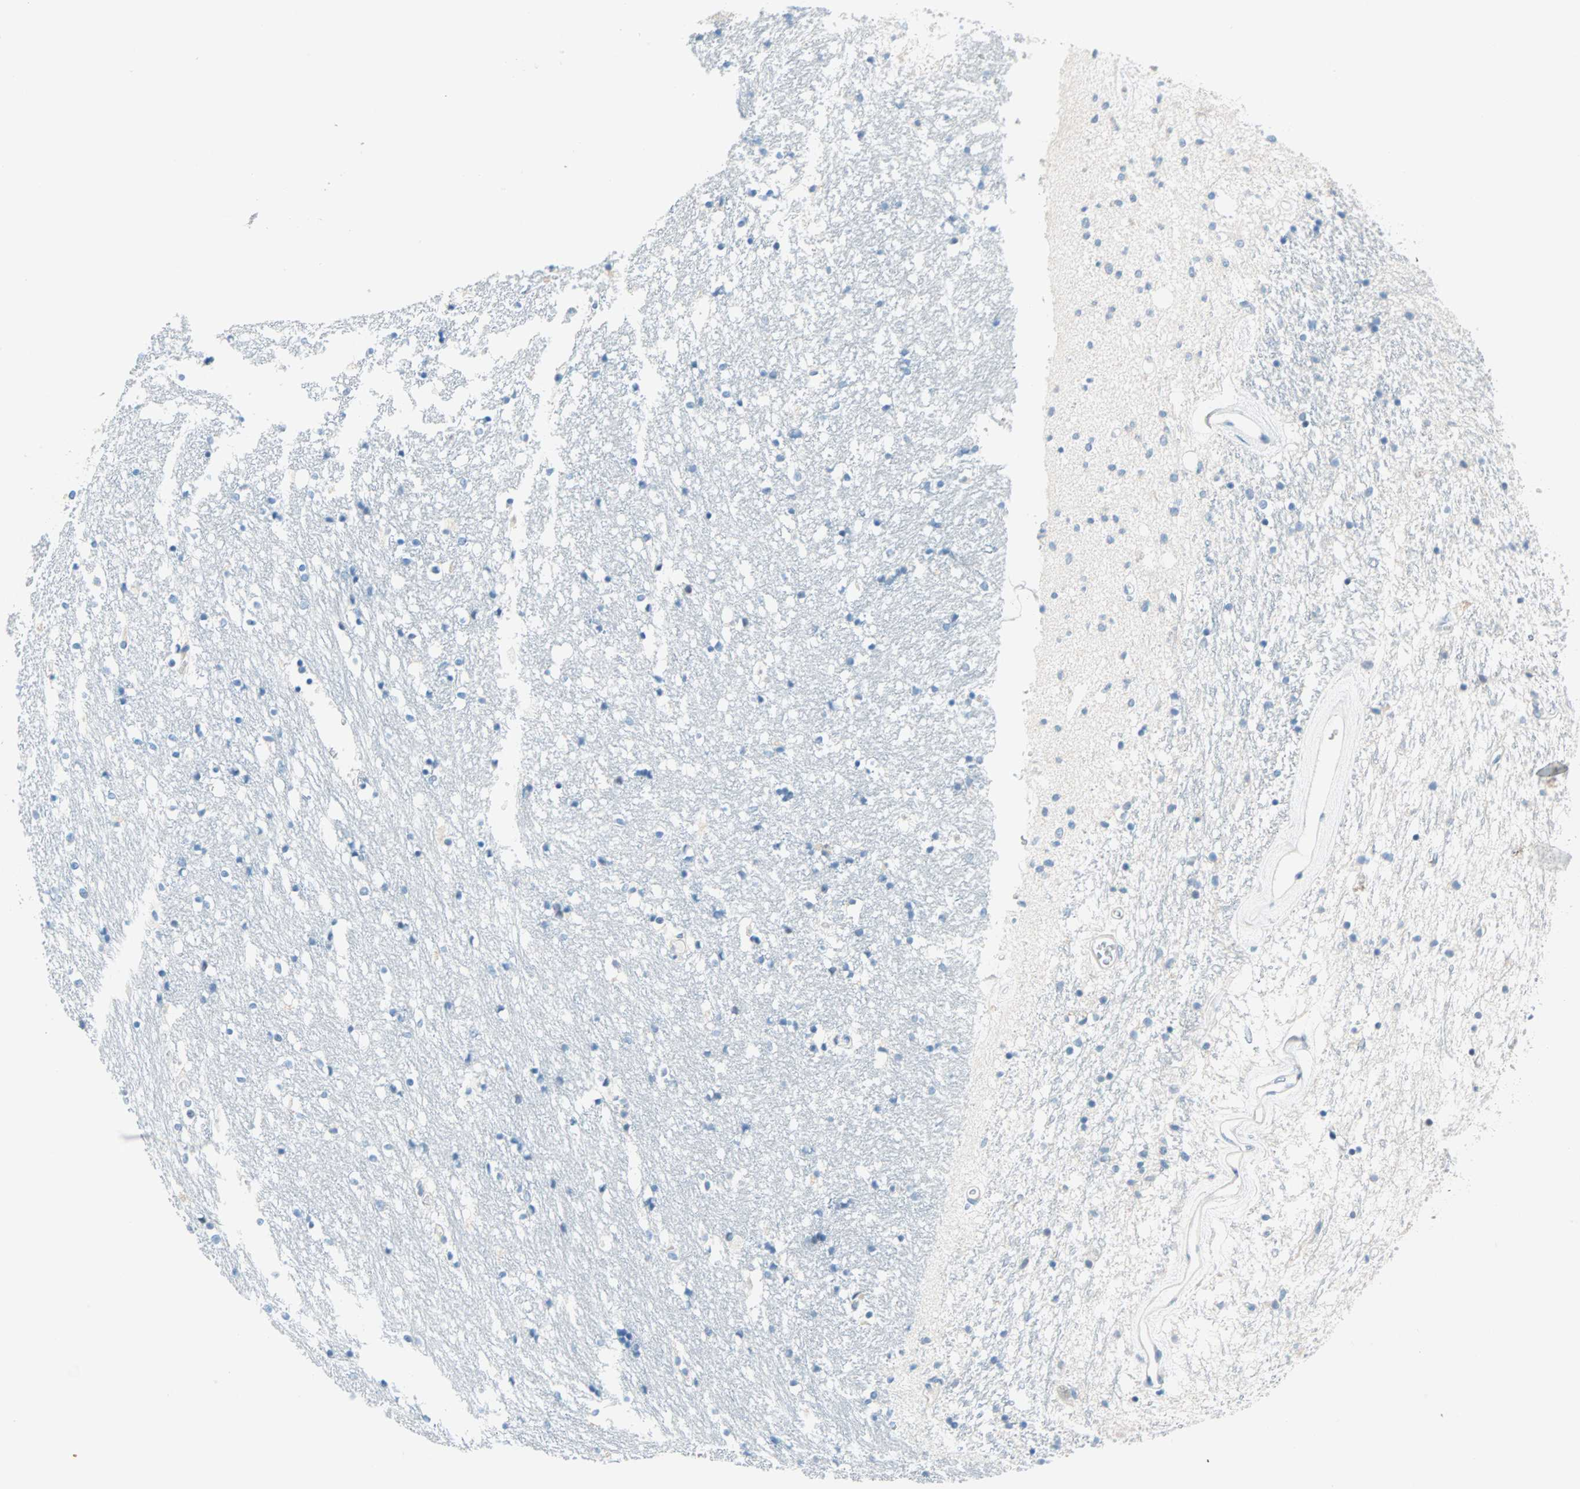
{"staining": {"intensity": "negative", "quantity": "none", "location": "none"}, "tissue": "caudate", "cell_type": "Glial cells", "image_type": "normal", "snomed": [{"axis": "morphology", "description": "Normal tissue, NOS"}, {"axis": "topography", "description": "Lateral ventricle wall"}], "caption": "IHC histopathology image of unremarkable human caudate stained for a protein (brown), which shows no positivity in glial cells.", "gene": "TMEM163", "patient": {"sex": "female", "age": 54}}